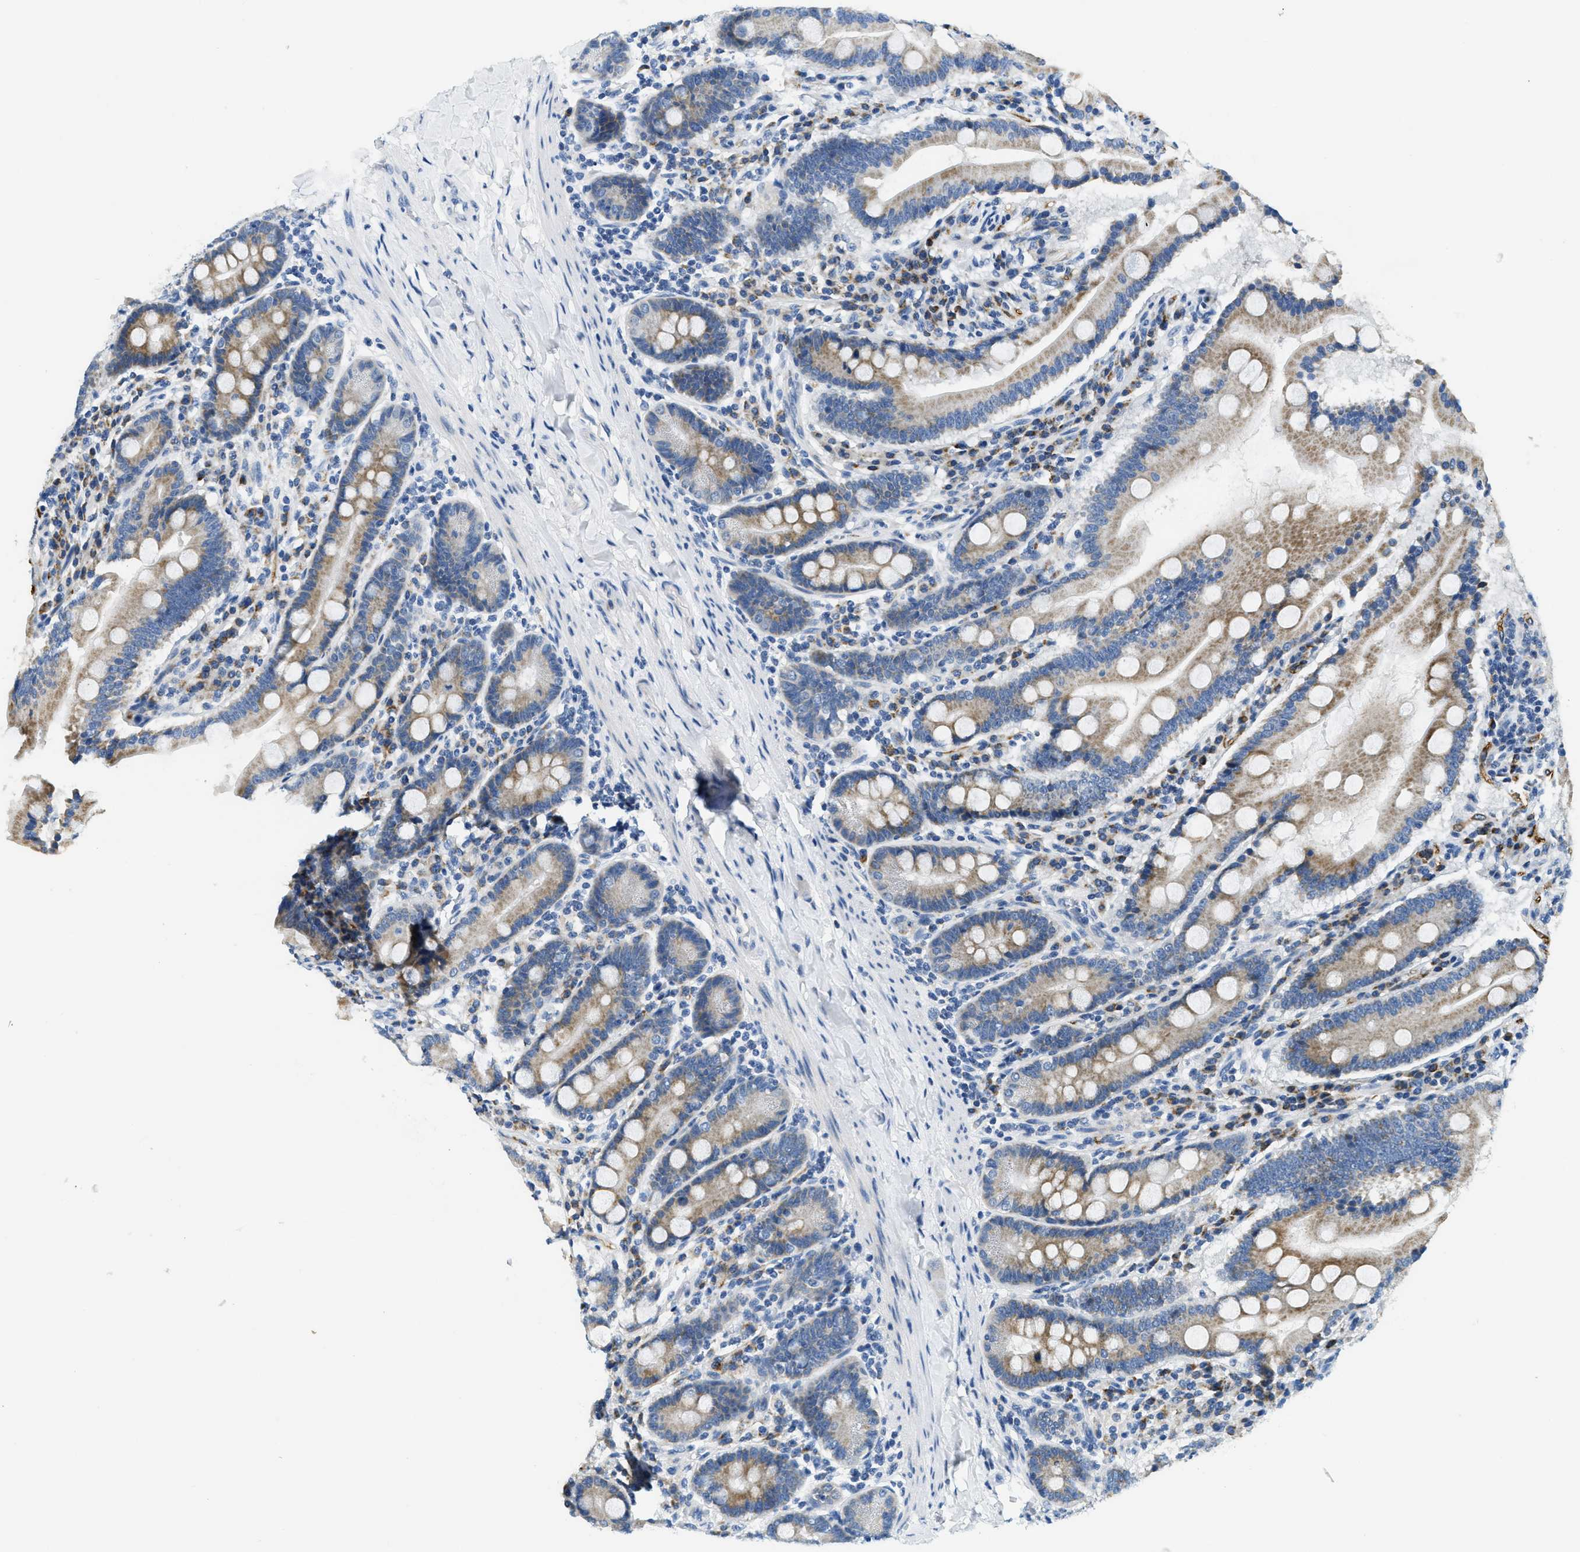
{"staining": {"intensity": "moderate", "quantity": ">75%", "location": "cytoplasmic/membranous"}, "tissue": "duodenum", "cell_type": "Glandular cells", "image_type": "normal", "snomed": [{"axis": "morphology", "description": "Normal tissue, NOS"}, {"axis": "topography", "description": "Duodenum"}], "caption": "Immunohistochemical staining of benign human duodenum displays medium levels of moderate cytoplasmic/membranous staining in about >75% of glandular cells. The staining was performed using DAB (3,3'-diaminobenzidine) to visualize the protein expression in brown, while the nuclei were stained in blue with hematoxylin (Magnification: 20x).", "gene": "CA4", "patient": {"sex": "male", "age": 50}}